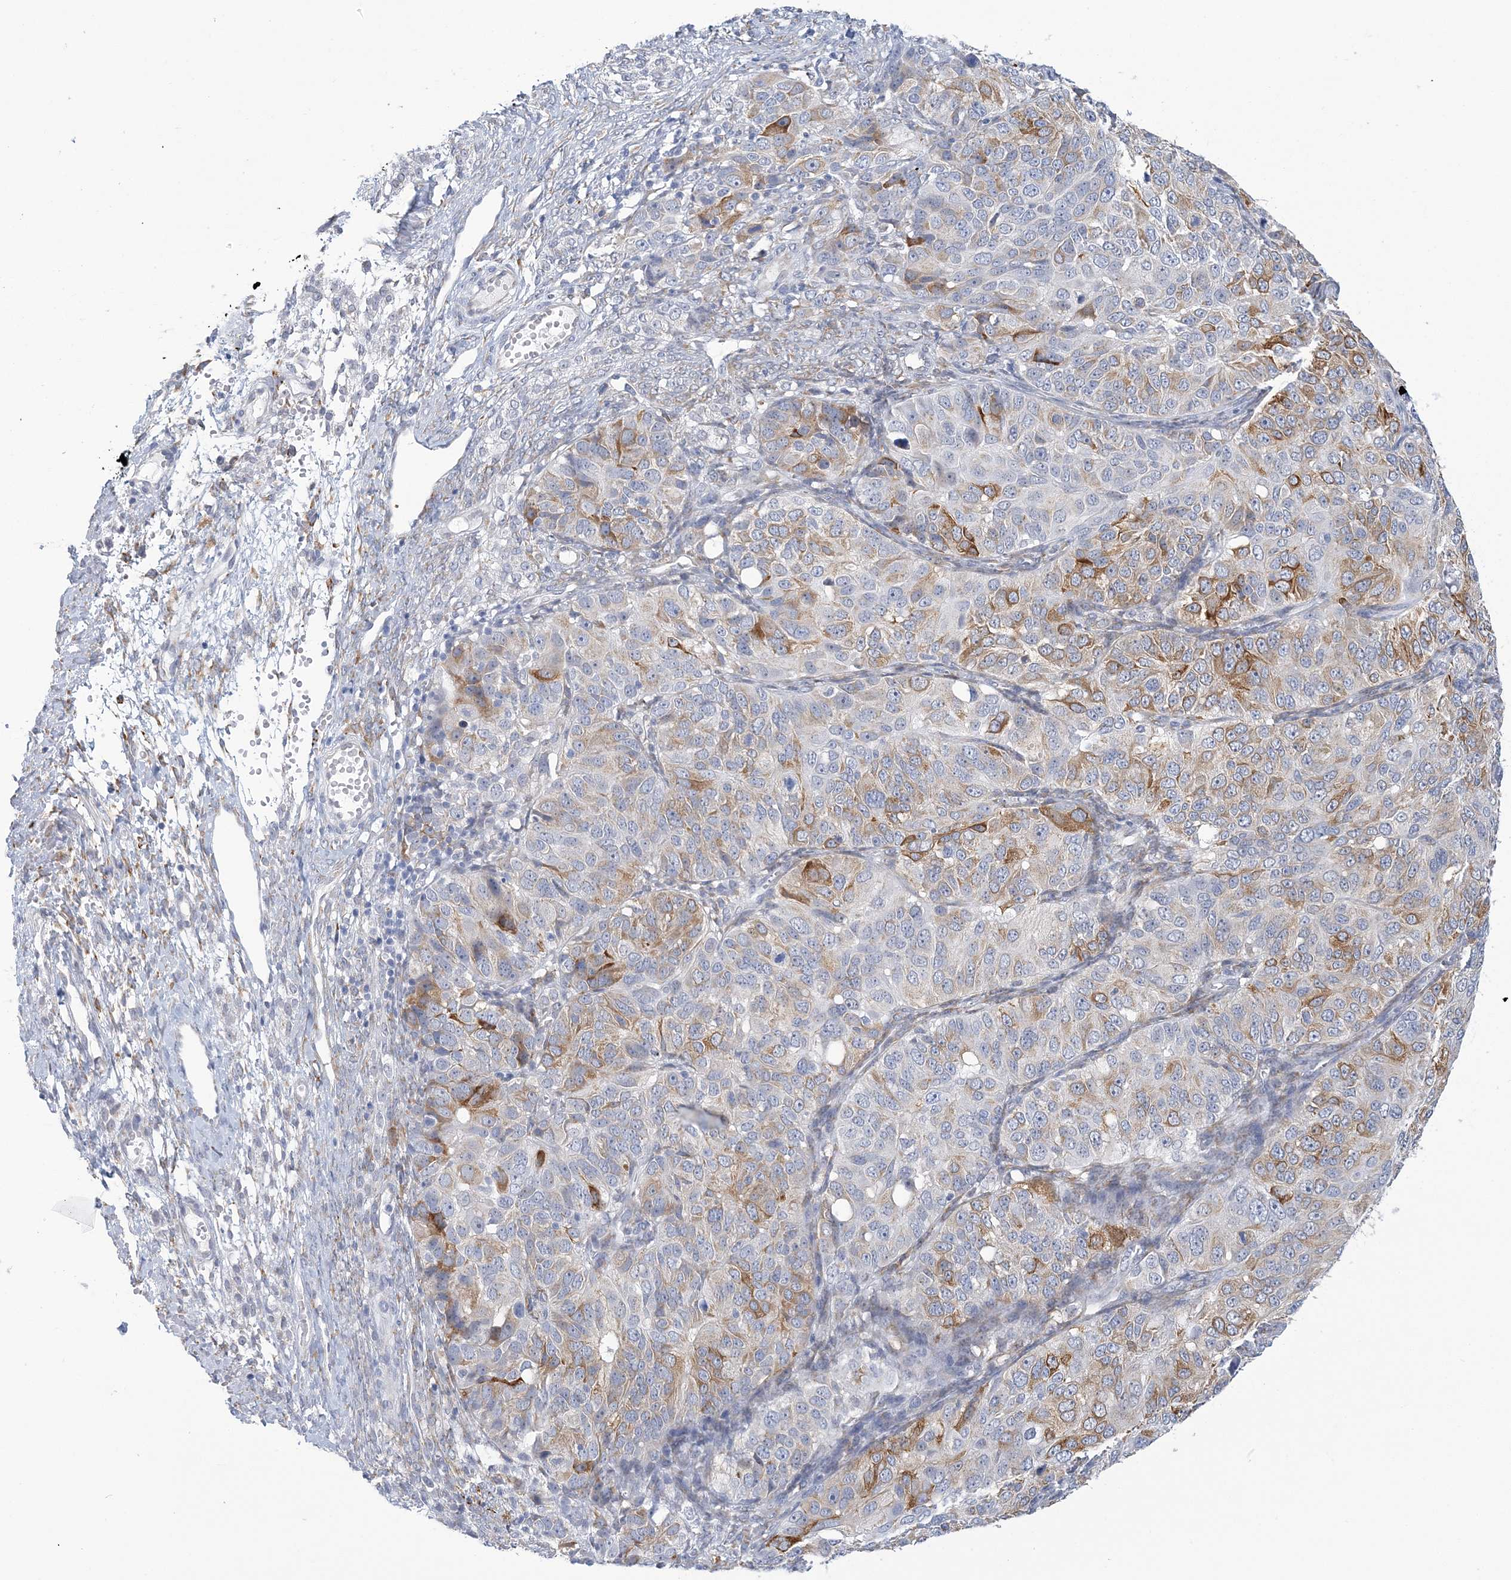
{"staining": {"intensity": "moderate", "quantity": "25%-75%", "location": "cytoplasmic/membranous"}, "tissue": "ovarian cancer", "cell_type": "Tumor cells", "image_type": "cancer", "snomed": [{"axis": "morphology", "description": "Carcinoma, endometroid"}, {"axis": "topography", "description": "Ovary"}], "caption": "Ovarian cancer (endometroid carcinoma) tissue reveals moderate cytoplasmic/membranous staining in about 25%-75% of tumor cells", "gene": "PLEKHG4B", "patient": {"sex": "female", "age": 51}}